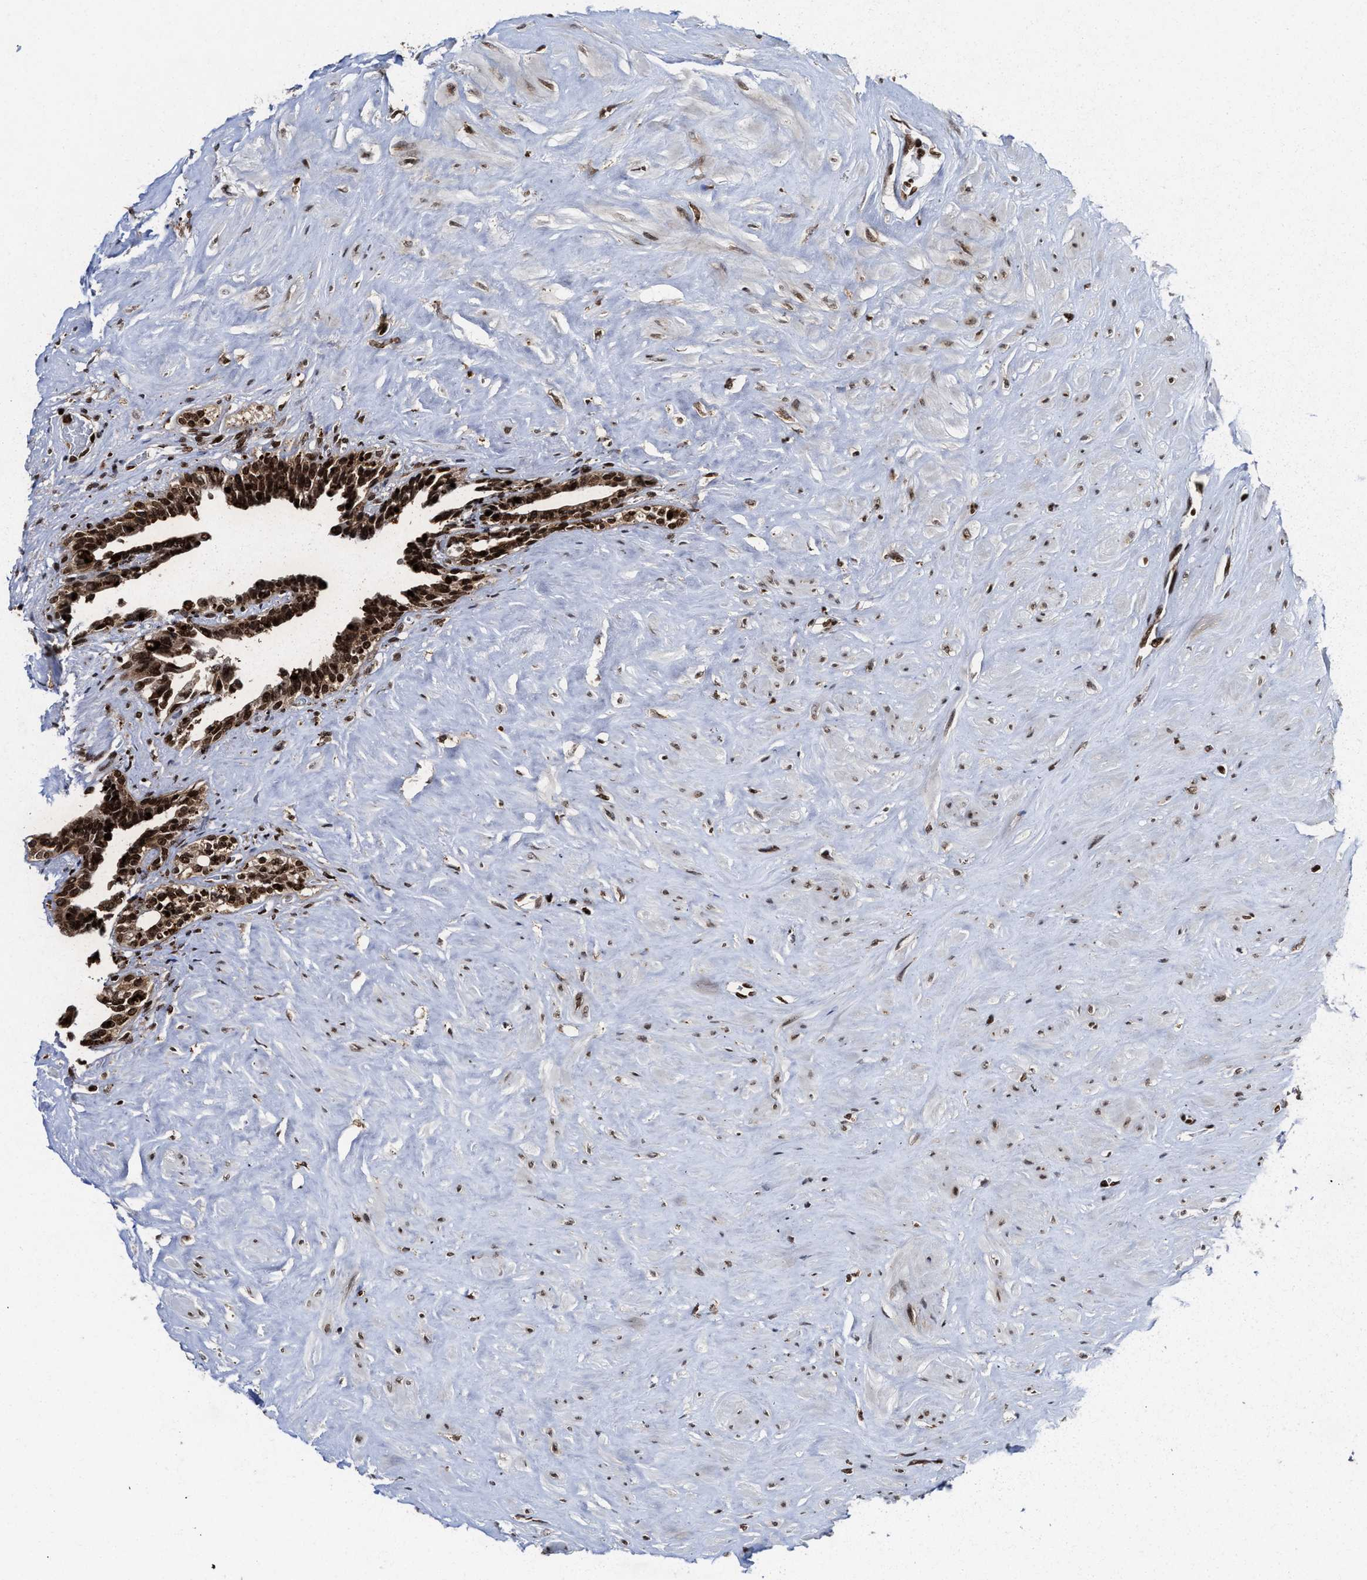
{"staining": {"intensity": "strong", "quantity": ">75%", "location": "cytoplasmic/membranous,nuclear"}, "tissue": "seminal vesicle", "cell_type": "Glandular cells", "image_type": "normal", "snomed": [{"axis": "morphology", "description": "Normal tissue, NOS"}, {"axis": "topography", "description": "Seminal veicle"}], "caption": "This image reveals immunohistochemistry (IHC) staining of normal seminal vesicle, with high strong cytoplasmic/membranous,nuclear staining in about >75% of glandular cells.", "gene": "ALYREF", "patient": {"sex": "male", "age": 63}}